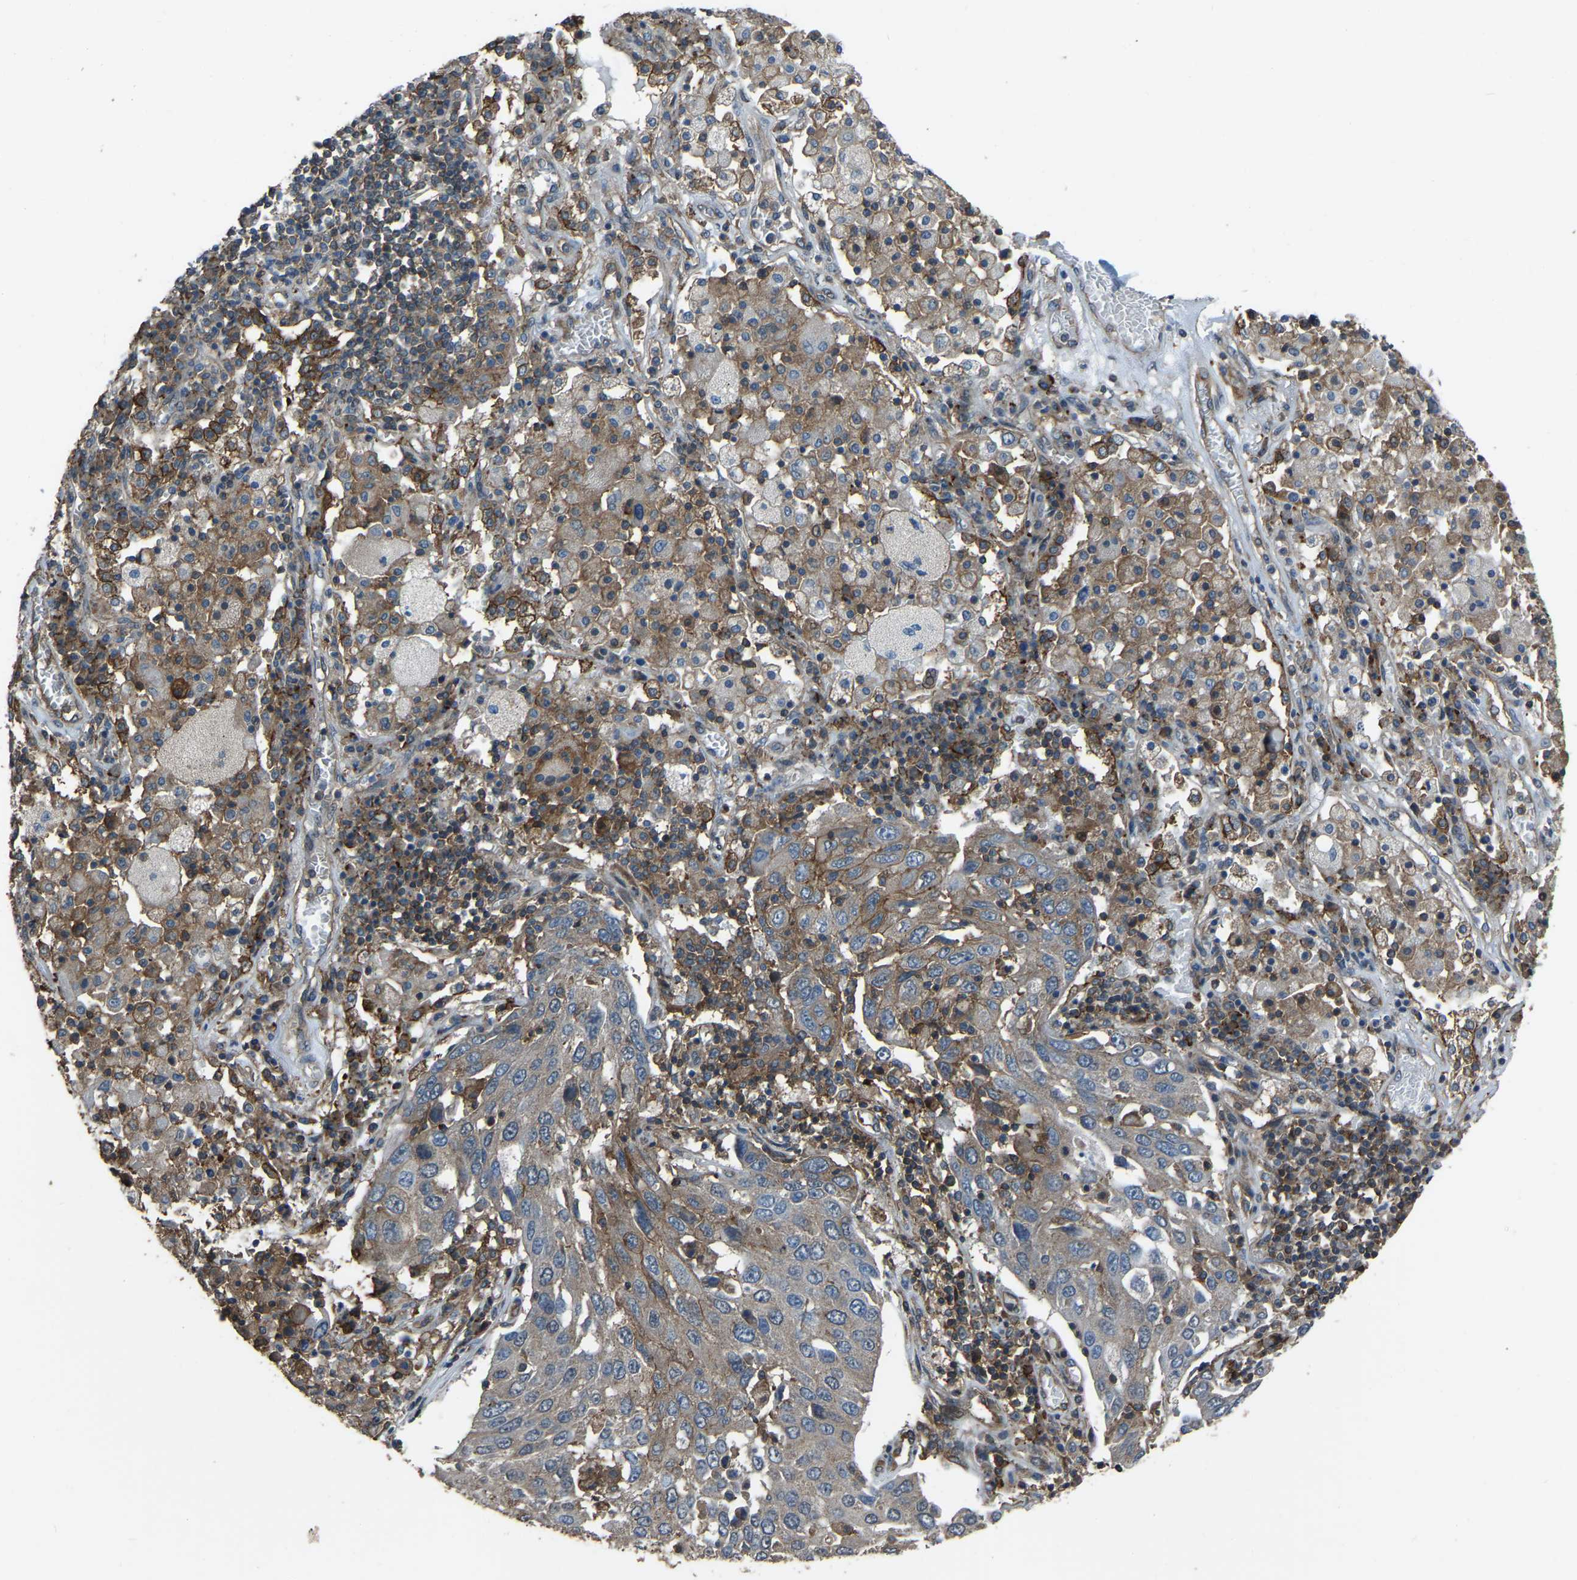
{"staining": {"intensity": "weak", "quantity": "<25%", "location": "cytoplasmic/membranous"}, "tissue": "lung cancer", "cell_type": "Tumor cells", "image_type": "cancer", "snomed": [{"axis": "morphology", "description": "Squamous cell carcinoma, NOS"}, {"axis": "topography", "description": "Lung"}], "caption": "This histopathology image is of lung cancer (squamous cell carcinoma) stained with immunohistochemistry (IHC) to label a protein in brown with the nuclei are counter-stained blue. There is no expression in tumor cells.", "gene": "SLC4A2", "patient": {"sex": "male", "age": 65}}